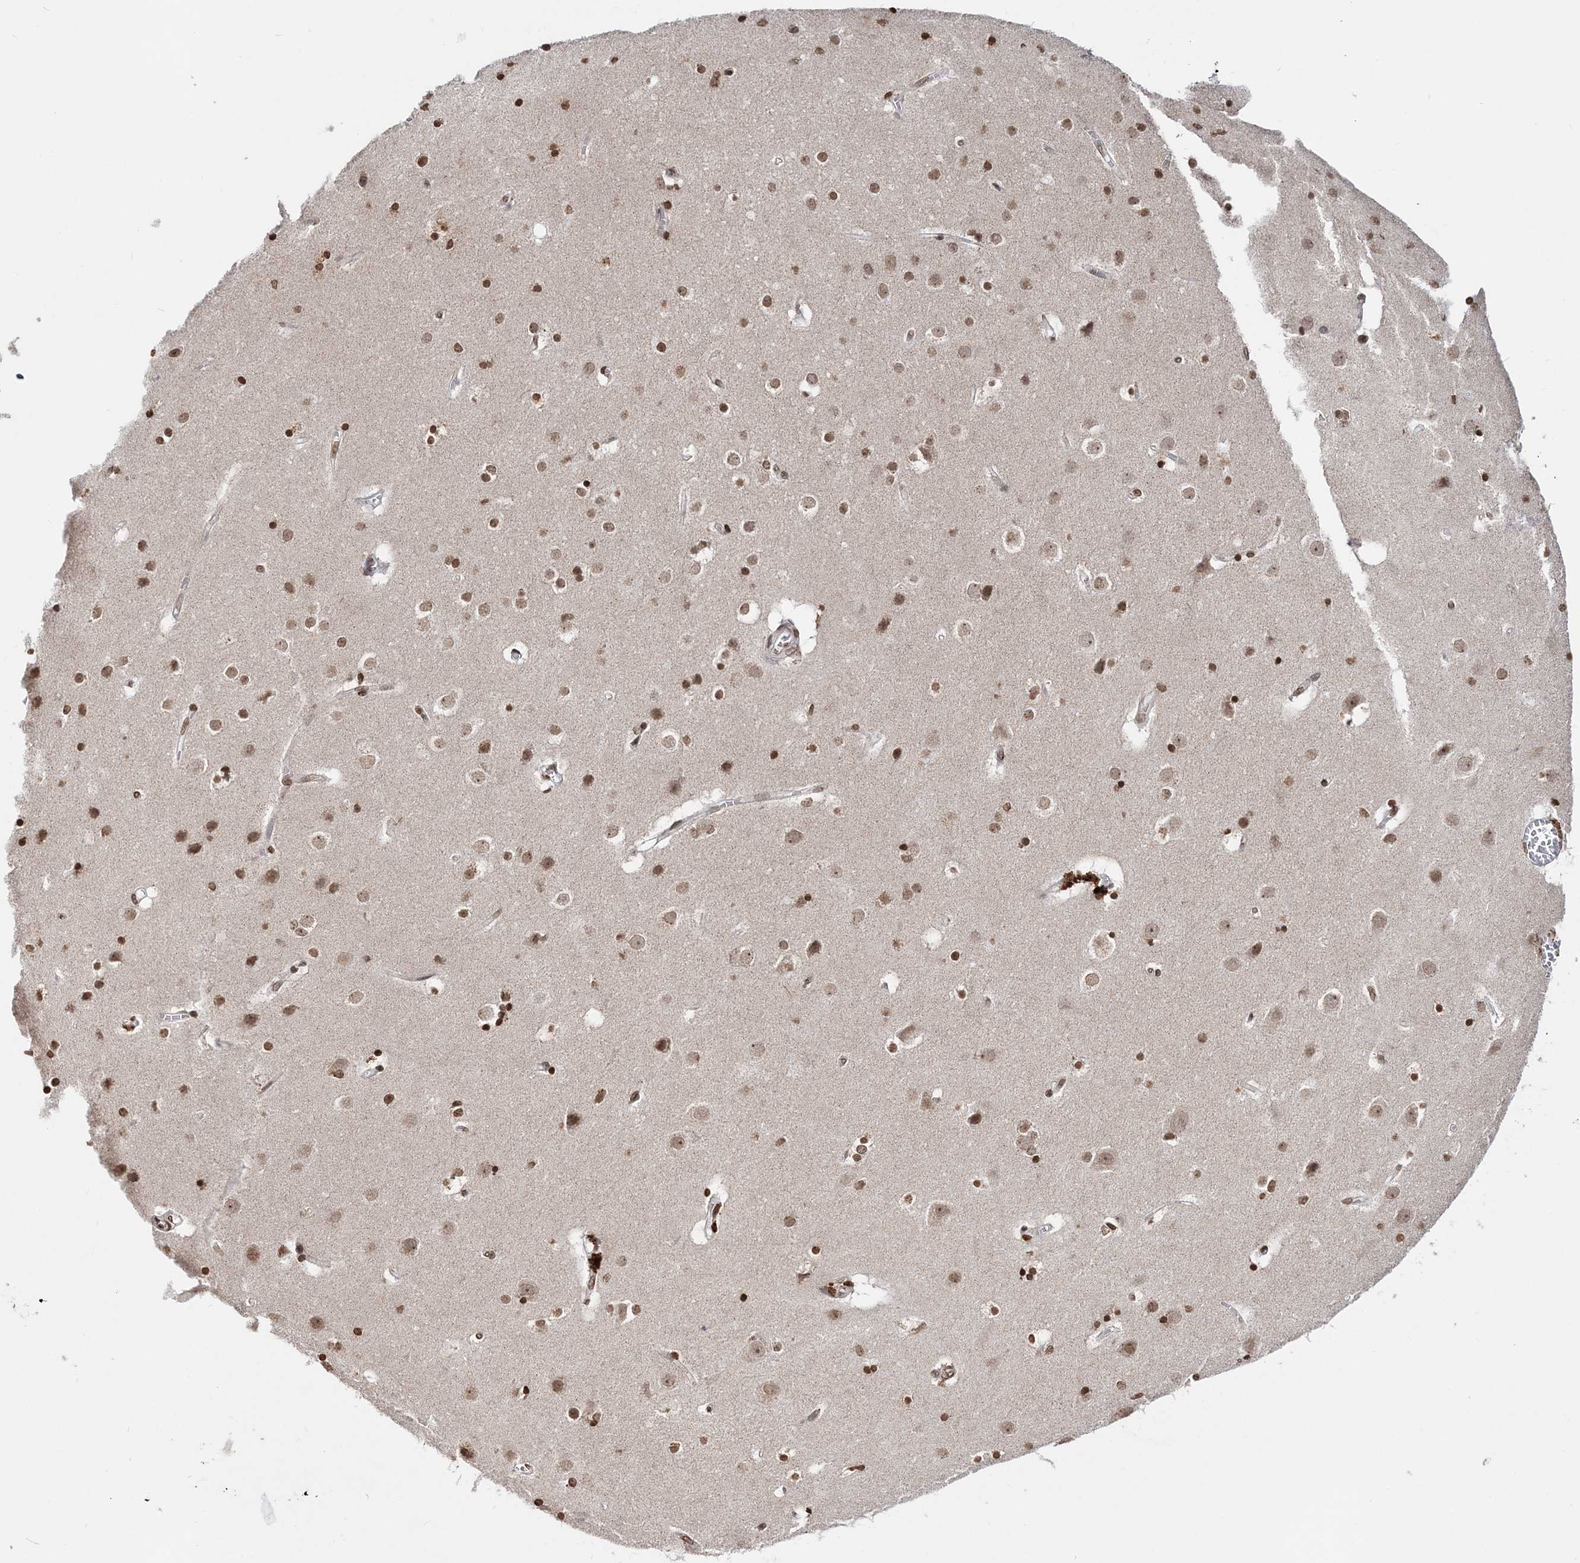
{"staining": {"intensity": "weak", "quantity": "25%-75%", "location": "nuclear"}, "tissue": "cerebral cortex", "cell_type": "Endothelial cells", "image_type": "normal", "snomed": [{"axis": "morphology", "description": "Normal tissue, NOS"}, {"axis": "topography", "description": "Cerebral cortex"}], "caption": "About 25%-75% of endothelial cells in benign human cerebral cortex show weak nuclear protein positivity as visualized by brown immunohistochemical staining.", "gene": "SOWAHB", "patient": {"sex": "male", "age": 54}}